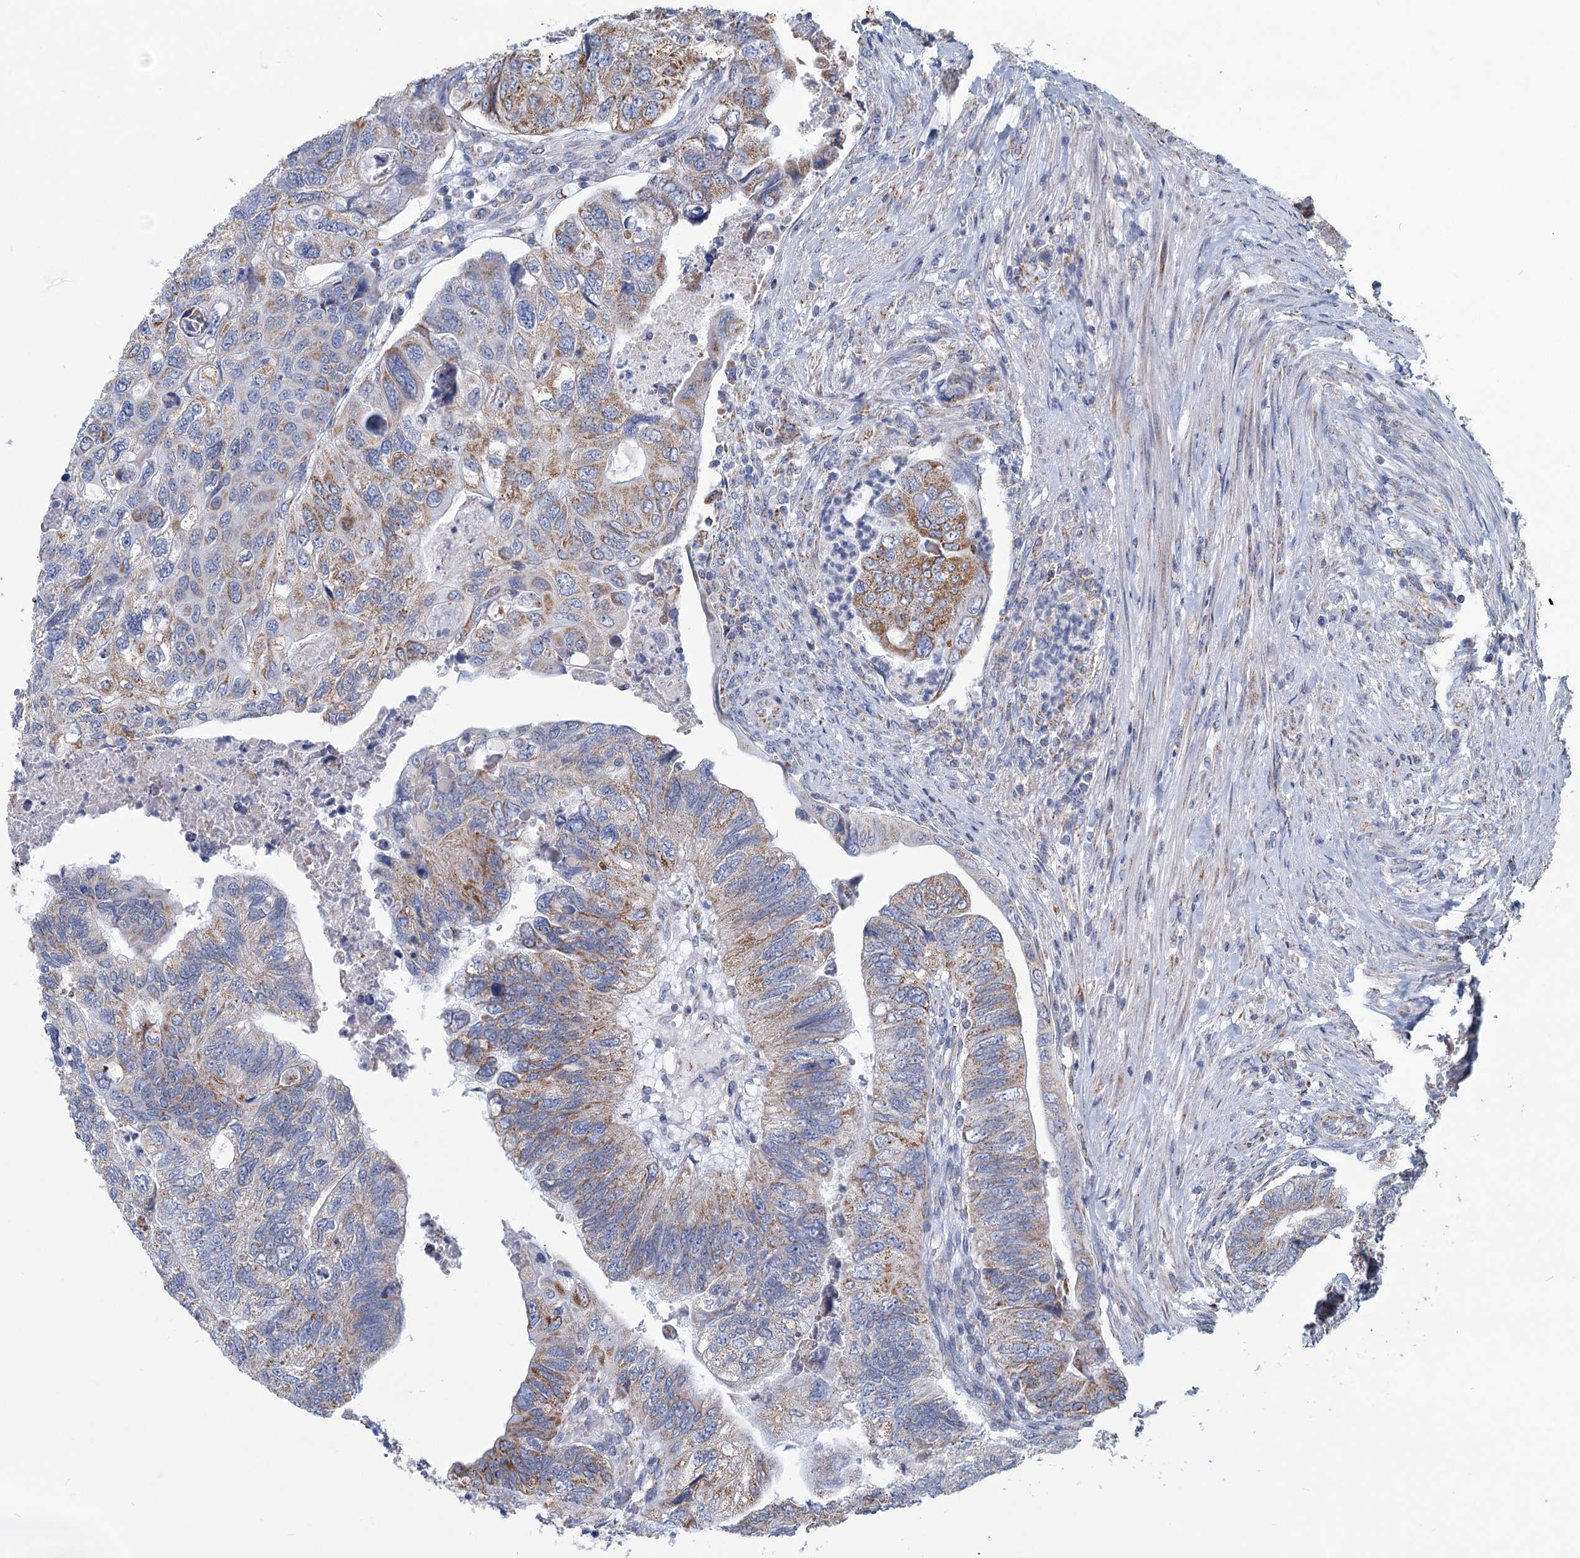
{"staining": {"intensity": "moderate", "quantity": "25%-75%", "location": "cytoplasmic/membranous"}, "tissue": "colorectal cancer", "cell_type": "Tumor cells", "image_type": "cancer", "snomed": [{"axis": "morphology", "description": "Adenocarcinoma, NOS"}, {"axis": "topography", "description": "Rectum"}], "caption": "Colorectal cancer (adenocarcinoma) stained with a protein marker shows moderate staining in tumor cells.", "gene": "NDUFC2", "patient": {"sex": "male", "age": 63}}